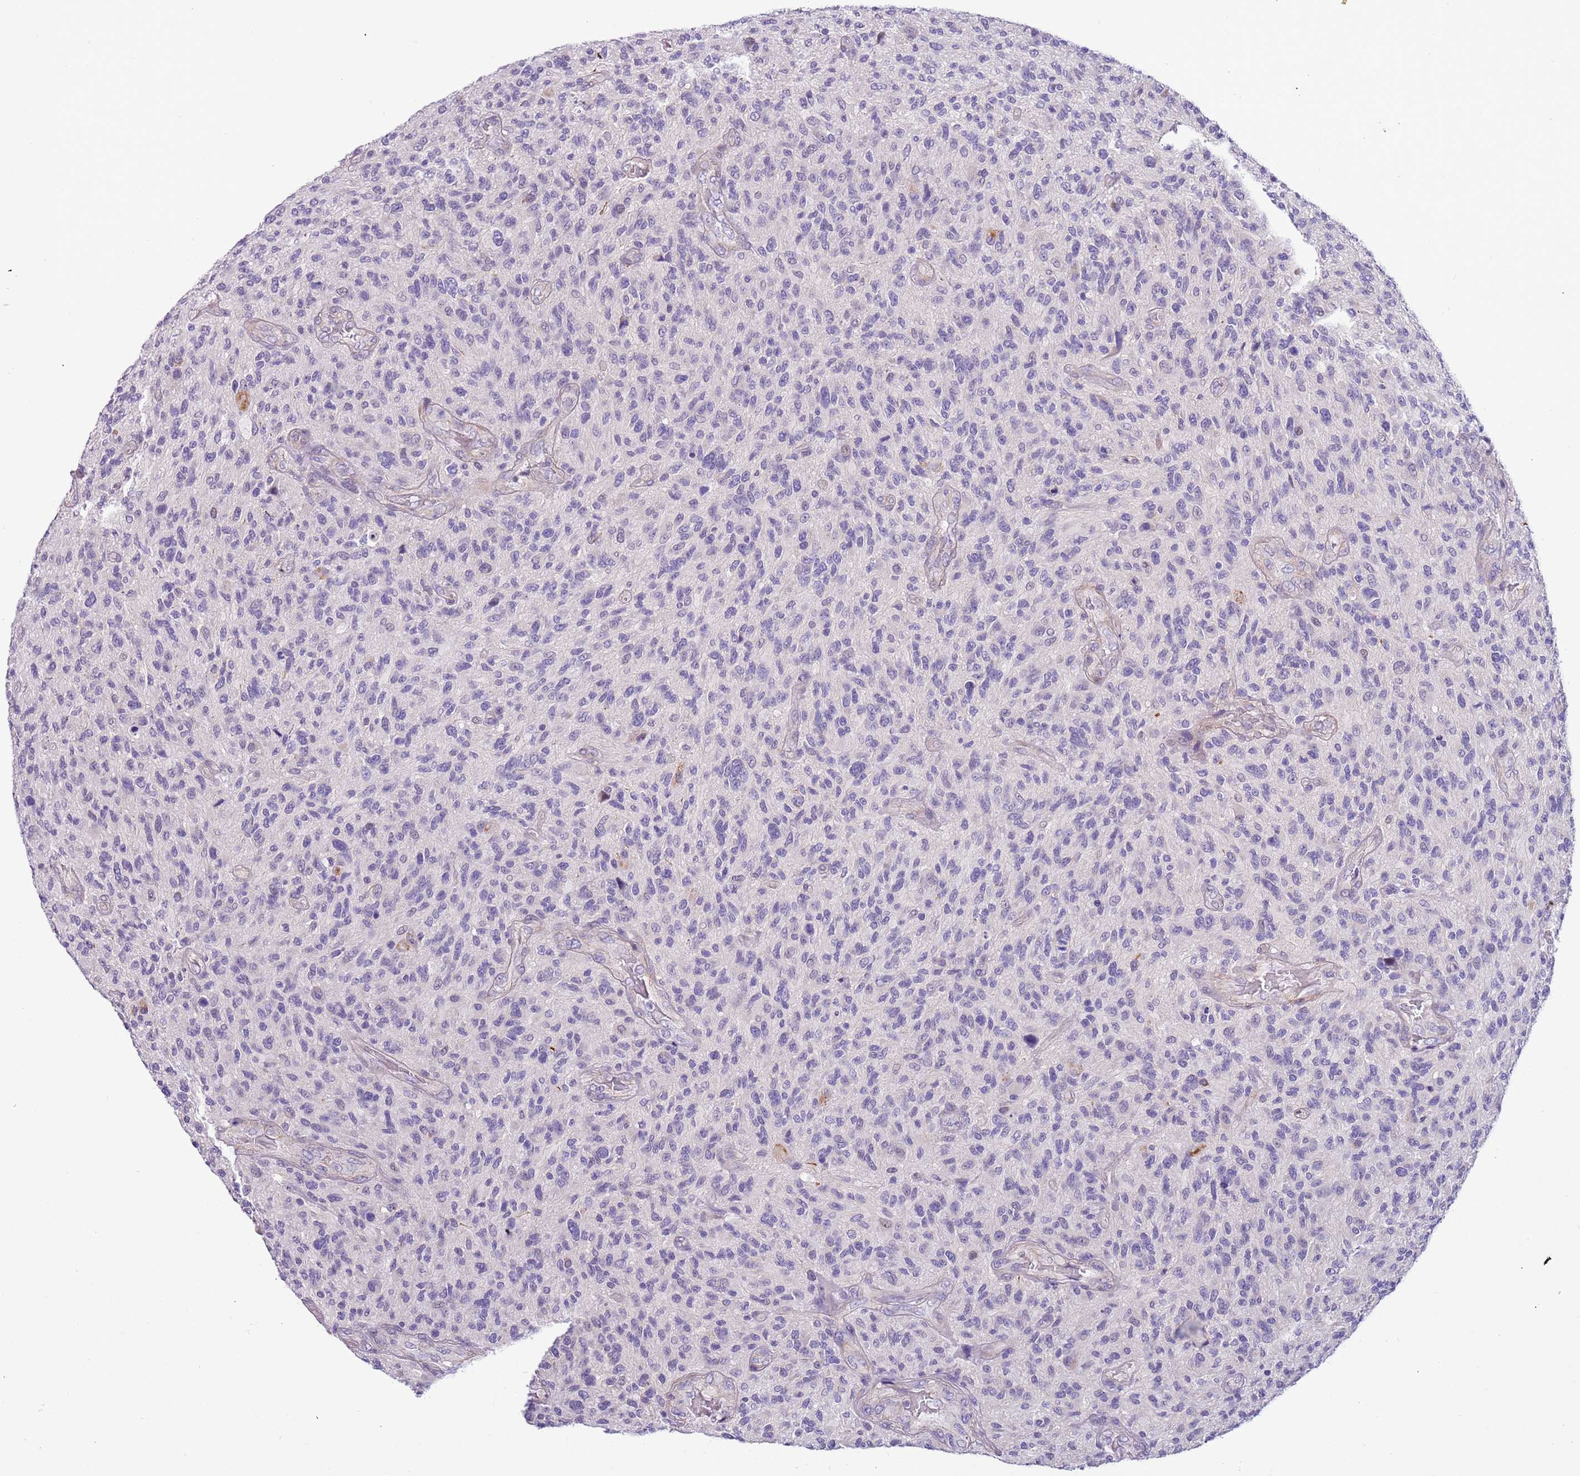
{"staining": {"intensity": "negative", "quantity": "none", "location": "none"}, "tissue": "glioma", "cell_type": "Tumor cells", "image_type": "cancer", "snomed": [{"axis": "morphology", "description": "Glioma, malignant, High grade"}, {"axis": "topography", "description": "Brain"}], "caption": "A histopathology image of human glioma is negative for staining in tumor cells. (Immunohistochemistry, brightfield microscopy, high magnification).", "gene": "PLEKHH1", "patient": {"sex": "male", "age": 47}}